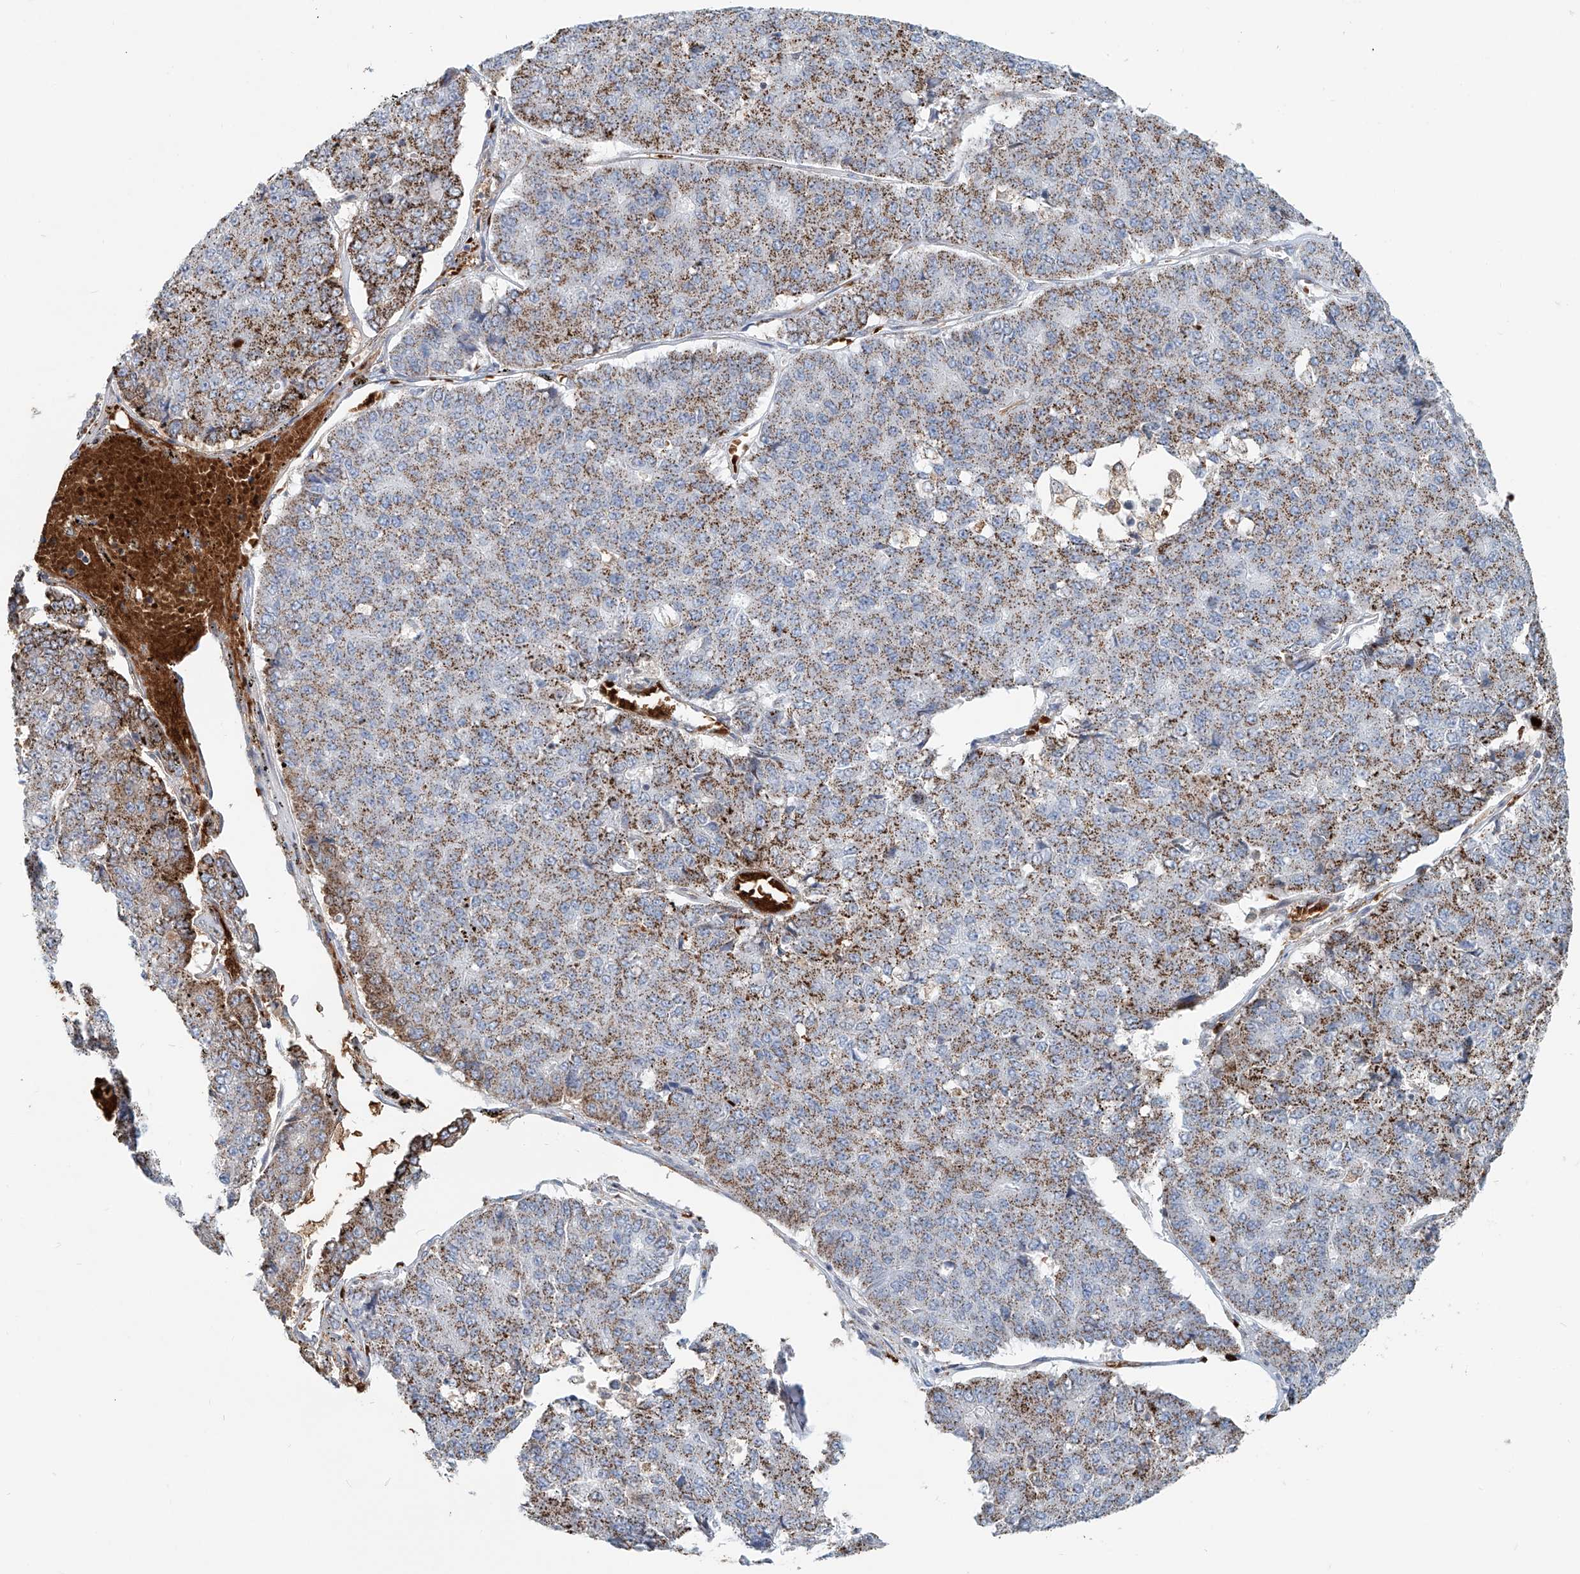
{"staining": {"intensity": "strong", "quantity": "25%-75%", "location": "cytoplasmic/membranous"}, "tissue": "pancreatic cancer", "cell_type": "Tumor cells", "image_type": "cancer", "snomed": [{"axis": "morphology", "description": "Adenocarcinoma, NOS"}, {"axis": "topography", "description": "Pancreas"}], "caption": "This micrograph displays immunohistochemistry (IHC) staining of human adenocarcinoma (pancreatic), with high strong cytoplasmic/membranous staining in approximately 25%-75% of tumor cells.", "gene": "PTPRA", "patient": {"sex": "male", "age": 50}}